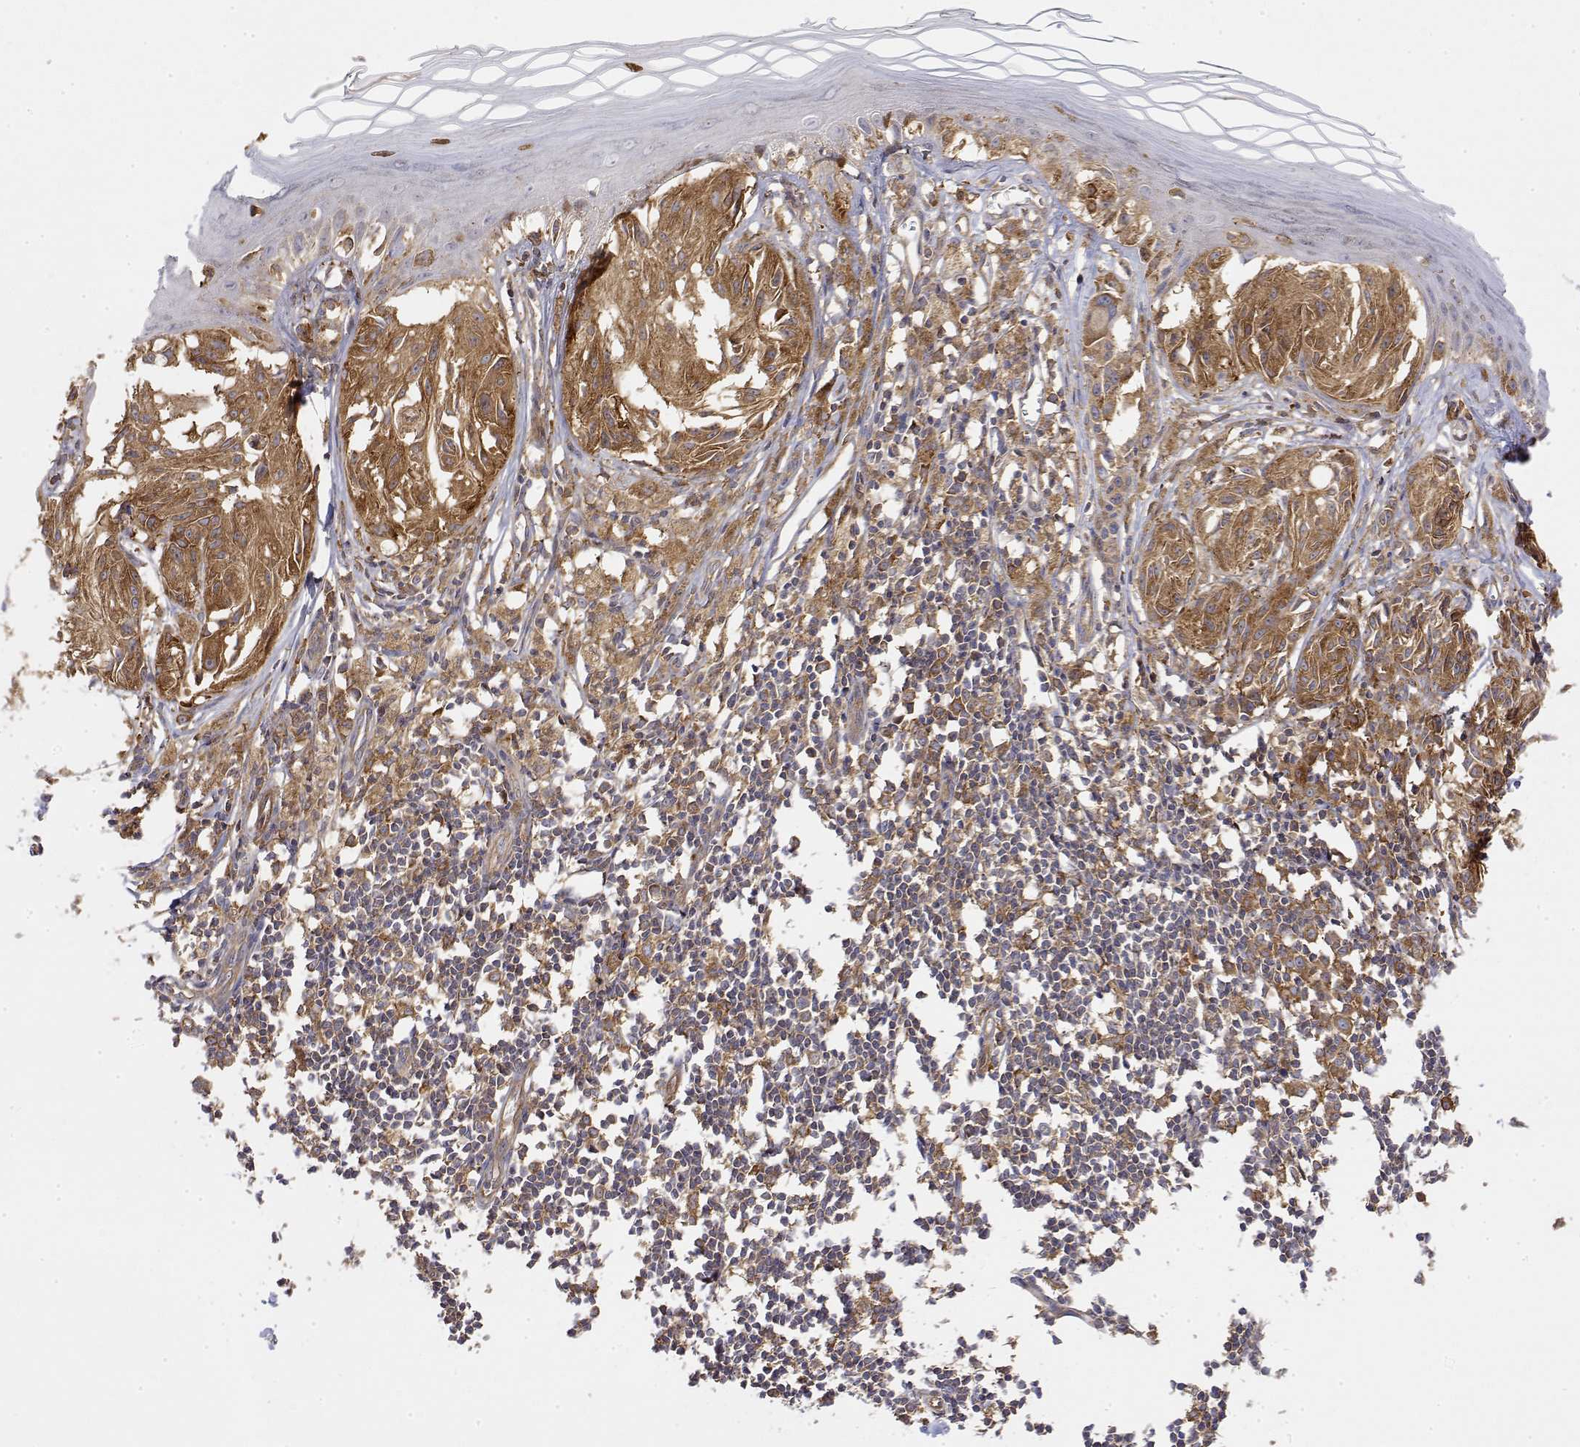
{"staining": {"intensity": "moderate", "quantity": ">75%", "location": "cytoplasmic/membranous"}, "tissue": "melanoma", "cell_type": "Tumor cells", "image_type": "cancer", "snomed": [{"axis": "morphology", "description": "Malignant melanoma, NOS"}, {"axis": "topography", "description": "Skin"}], "caption": "High-magnification brightfield microscopy of malignant melanoma stained with DAB (3,3'-diaminobenzidine) (brown) and counterstained with hematoxylin (blue). tumor cells exhibit moderate cytoplasmic/membranous positivity is seen in approximately>75% of cells. (brown staining indicates protein expression, while blue staining denotes nuclei).", "gene": "PACSIN2", "patient": {"sex": "female", "age": 38}}